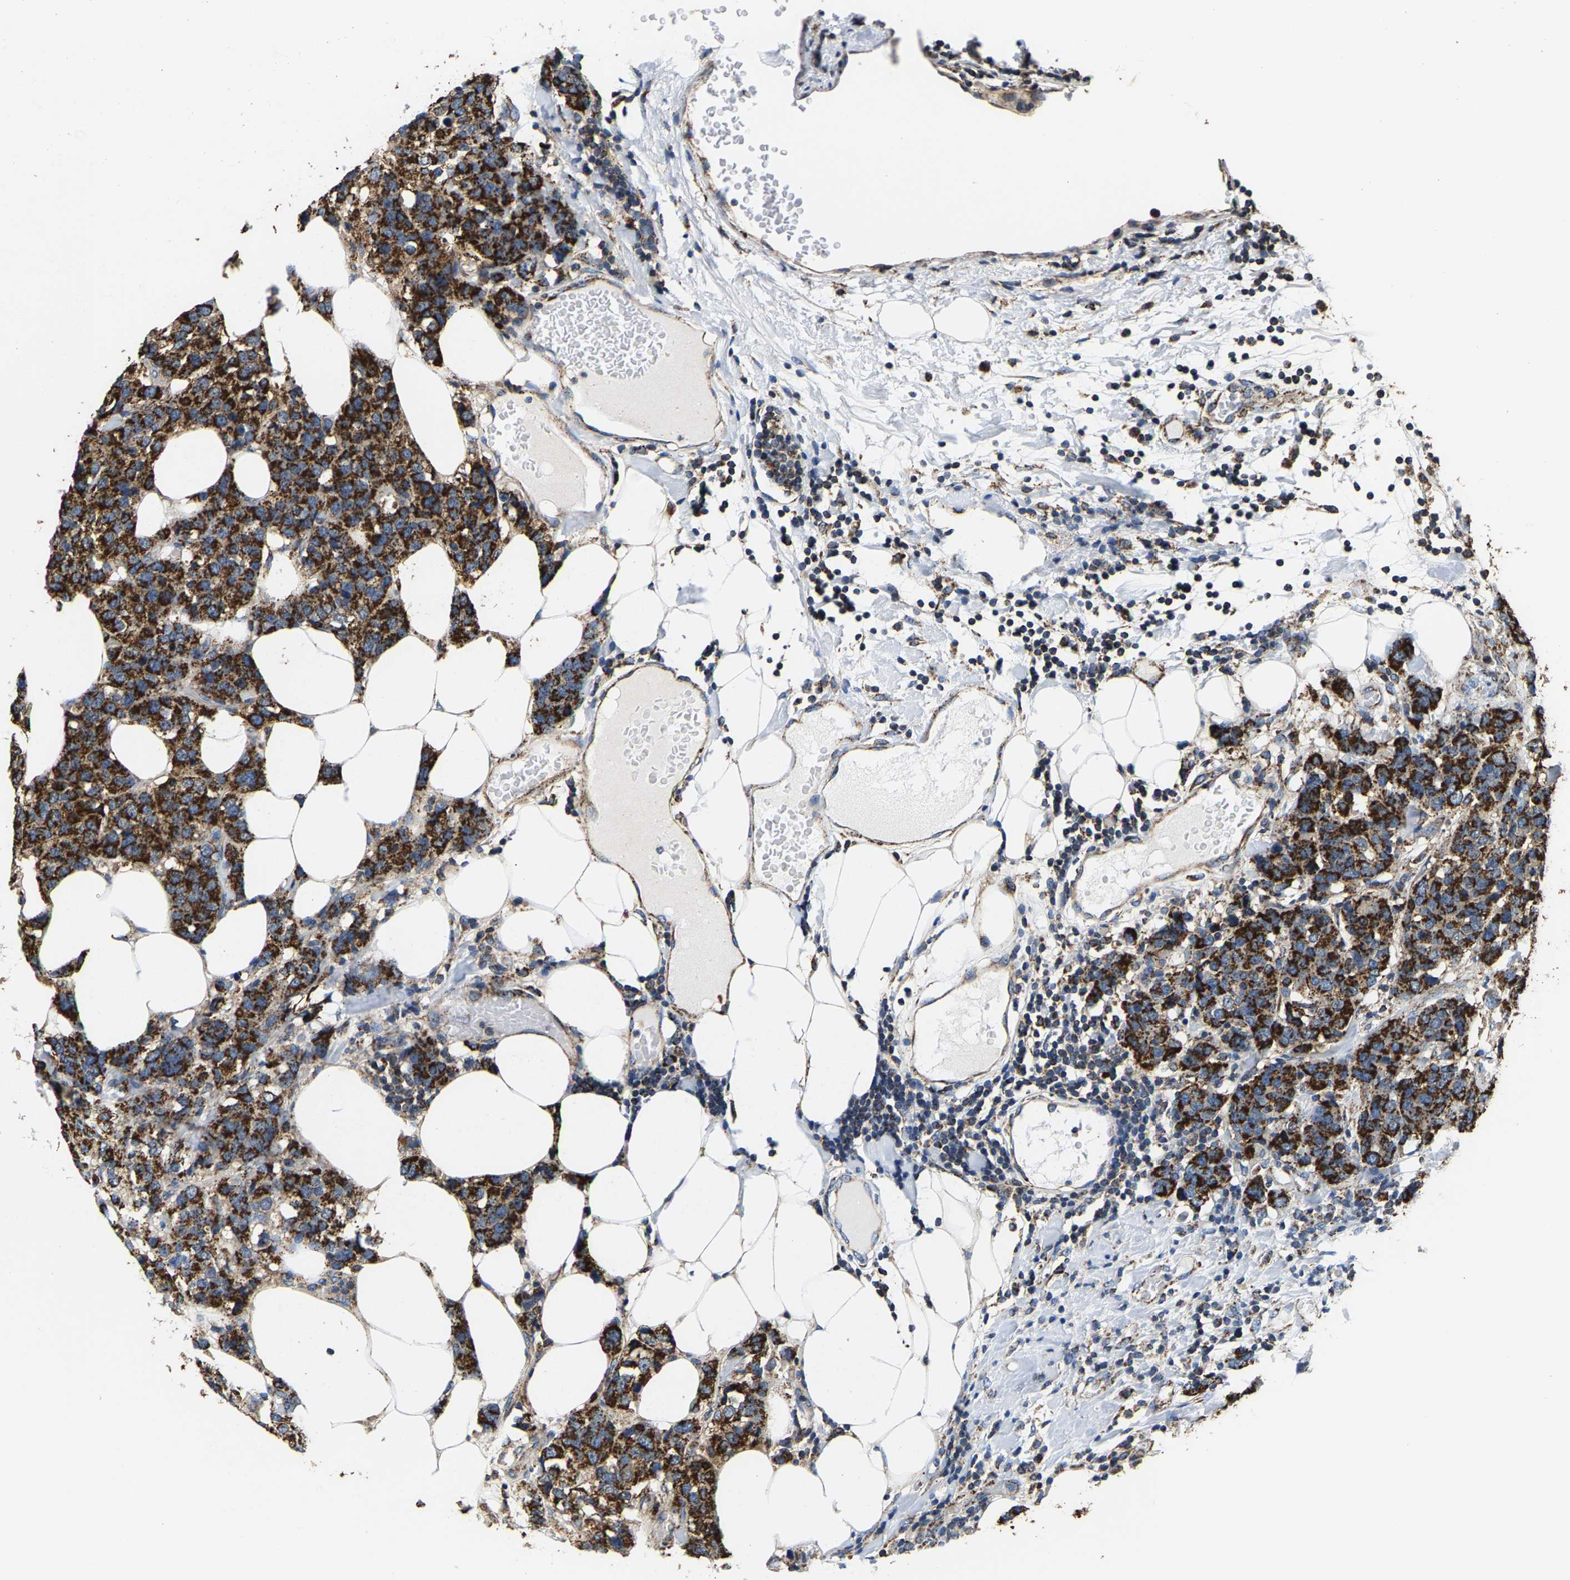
{"staining": {"intensity": "strong", "quantity": ">75%", "location": "cytoplasmic/membranous"}, "tissue": "breast cancer", "cell_type": "Tumor cells", "image_type": "cancer", "snomed": [{"axis": "morphology", "description": "Lobular carcinoma"}, {"axis": "topography", "description": "Breast"}], "caption": "The image exhibits staining of breast cancer (lobular carcinoma), revealing strong cytoplasmic/membranous protein positivity (brown color) within tumor cells.", "gene": "SHMT2", "patient": {"sex": "female", "age": 59}}